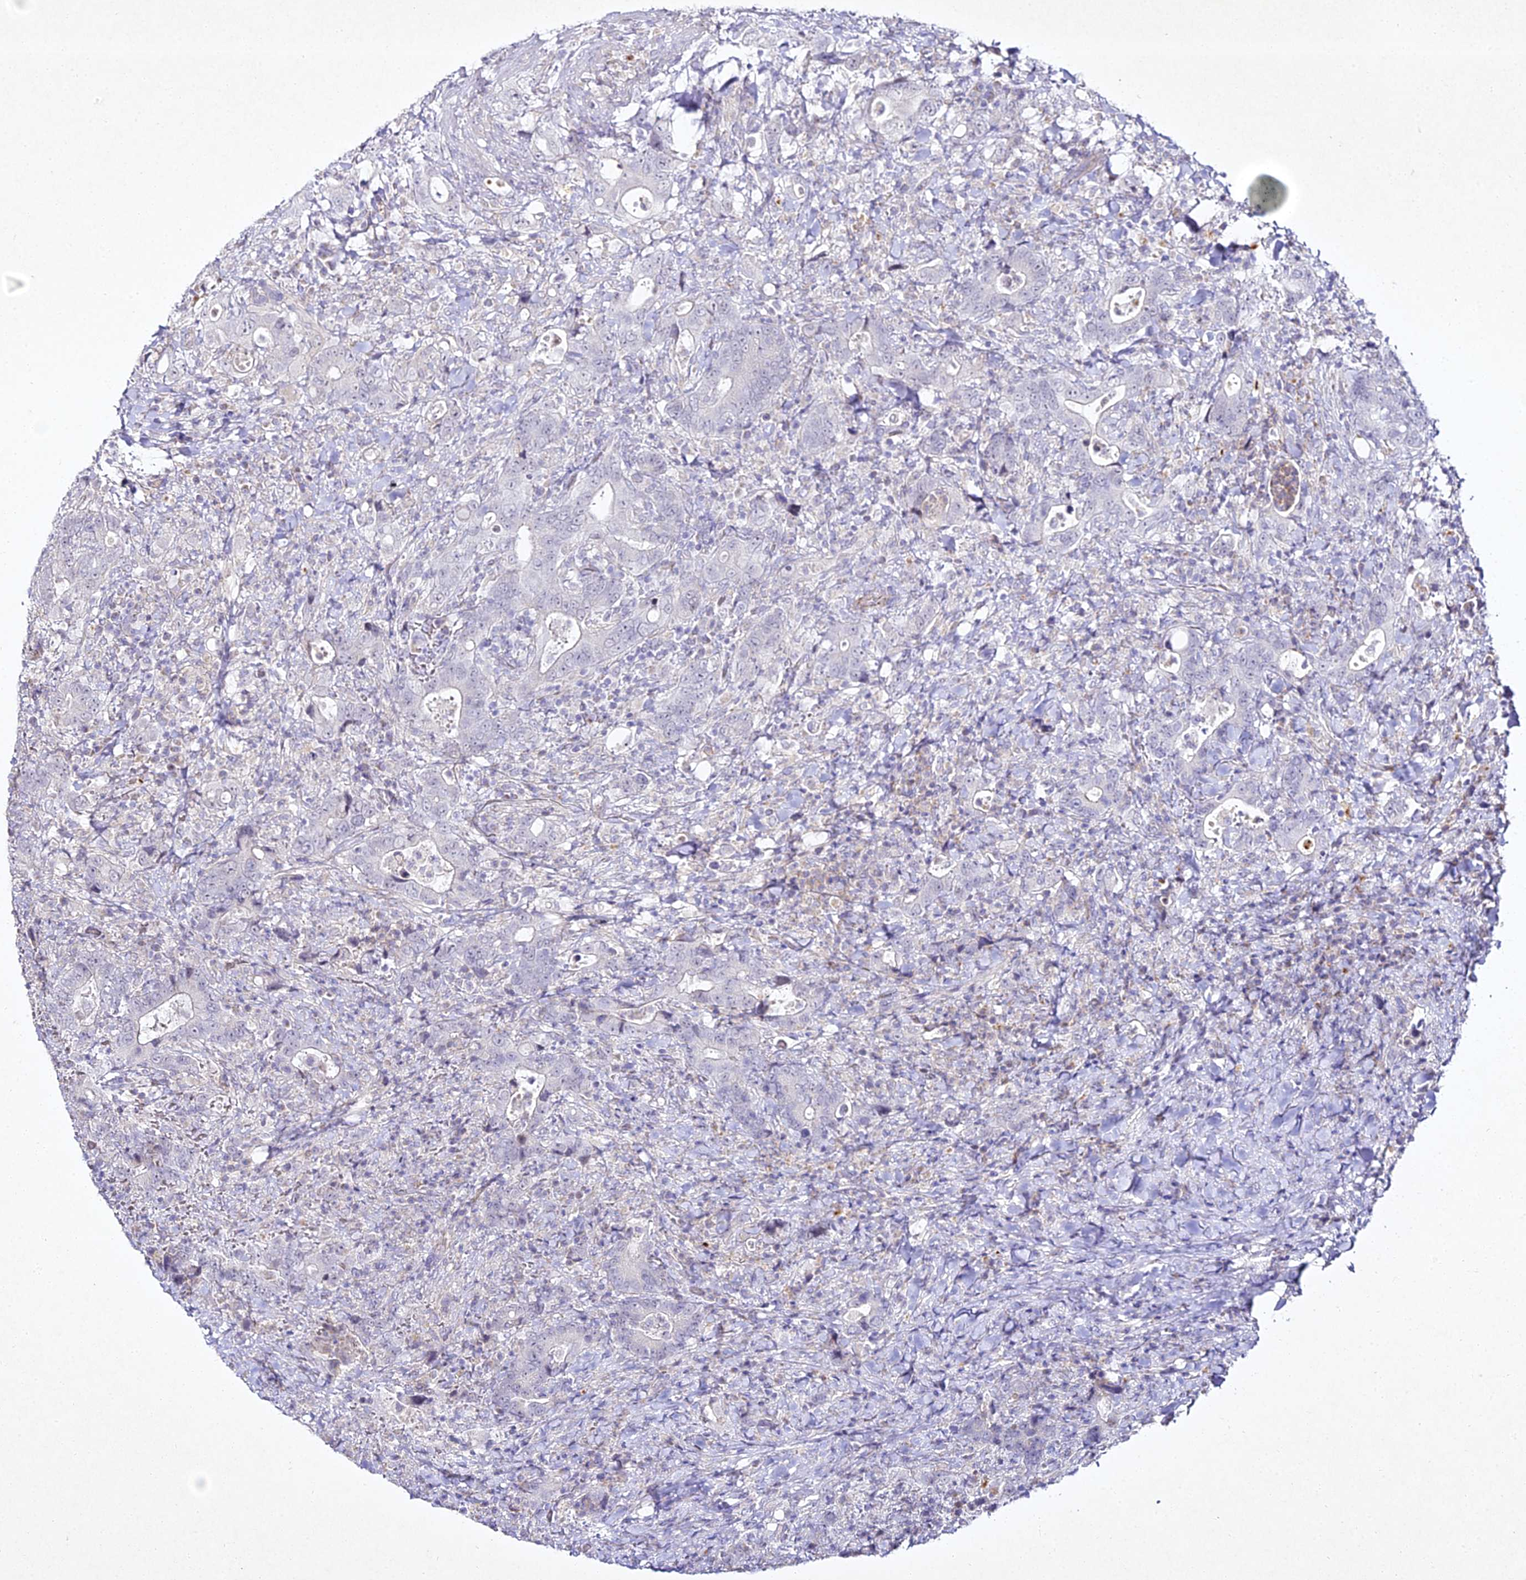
{"staining": {"intensity": "negative", "quantity": "none", "location": "none"}, "tissue": "colorectal cancer", "cell_type": "Tumor cells", "image_type": "cancer", "snomed": [{"axis": "morphology", "description": "Adenocarcinoma, NOS"}, {"axis": "topography", "description": "Colon"}], "caption": "Colorectal adenocarcinoma was stained to show a protein in brown. There is no significant expression in tumor cells. (DAB immunohistochemistry (IHC) with hematoxylin counter stain).", "gene": "ALPG", "patient": {"sex": "female", "age": 75}}